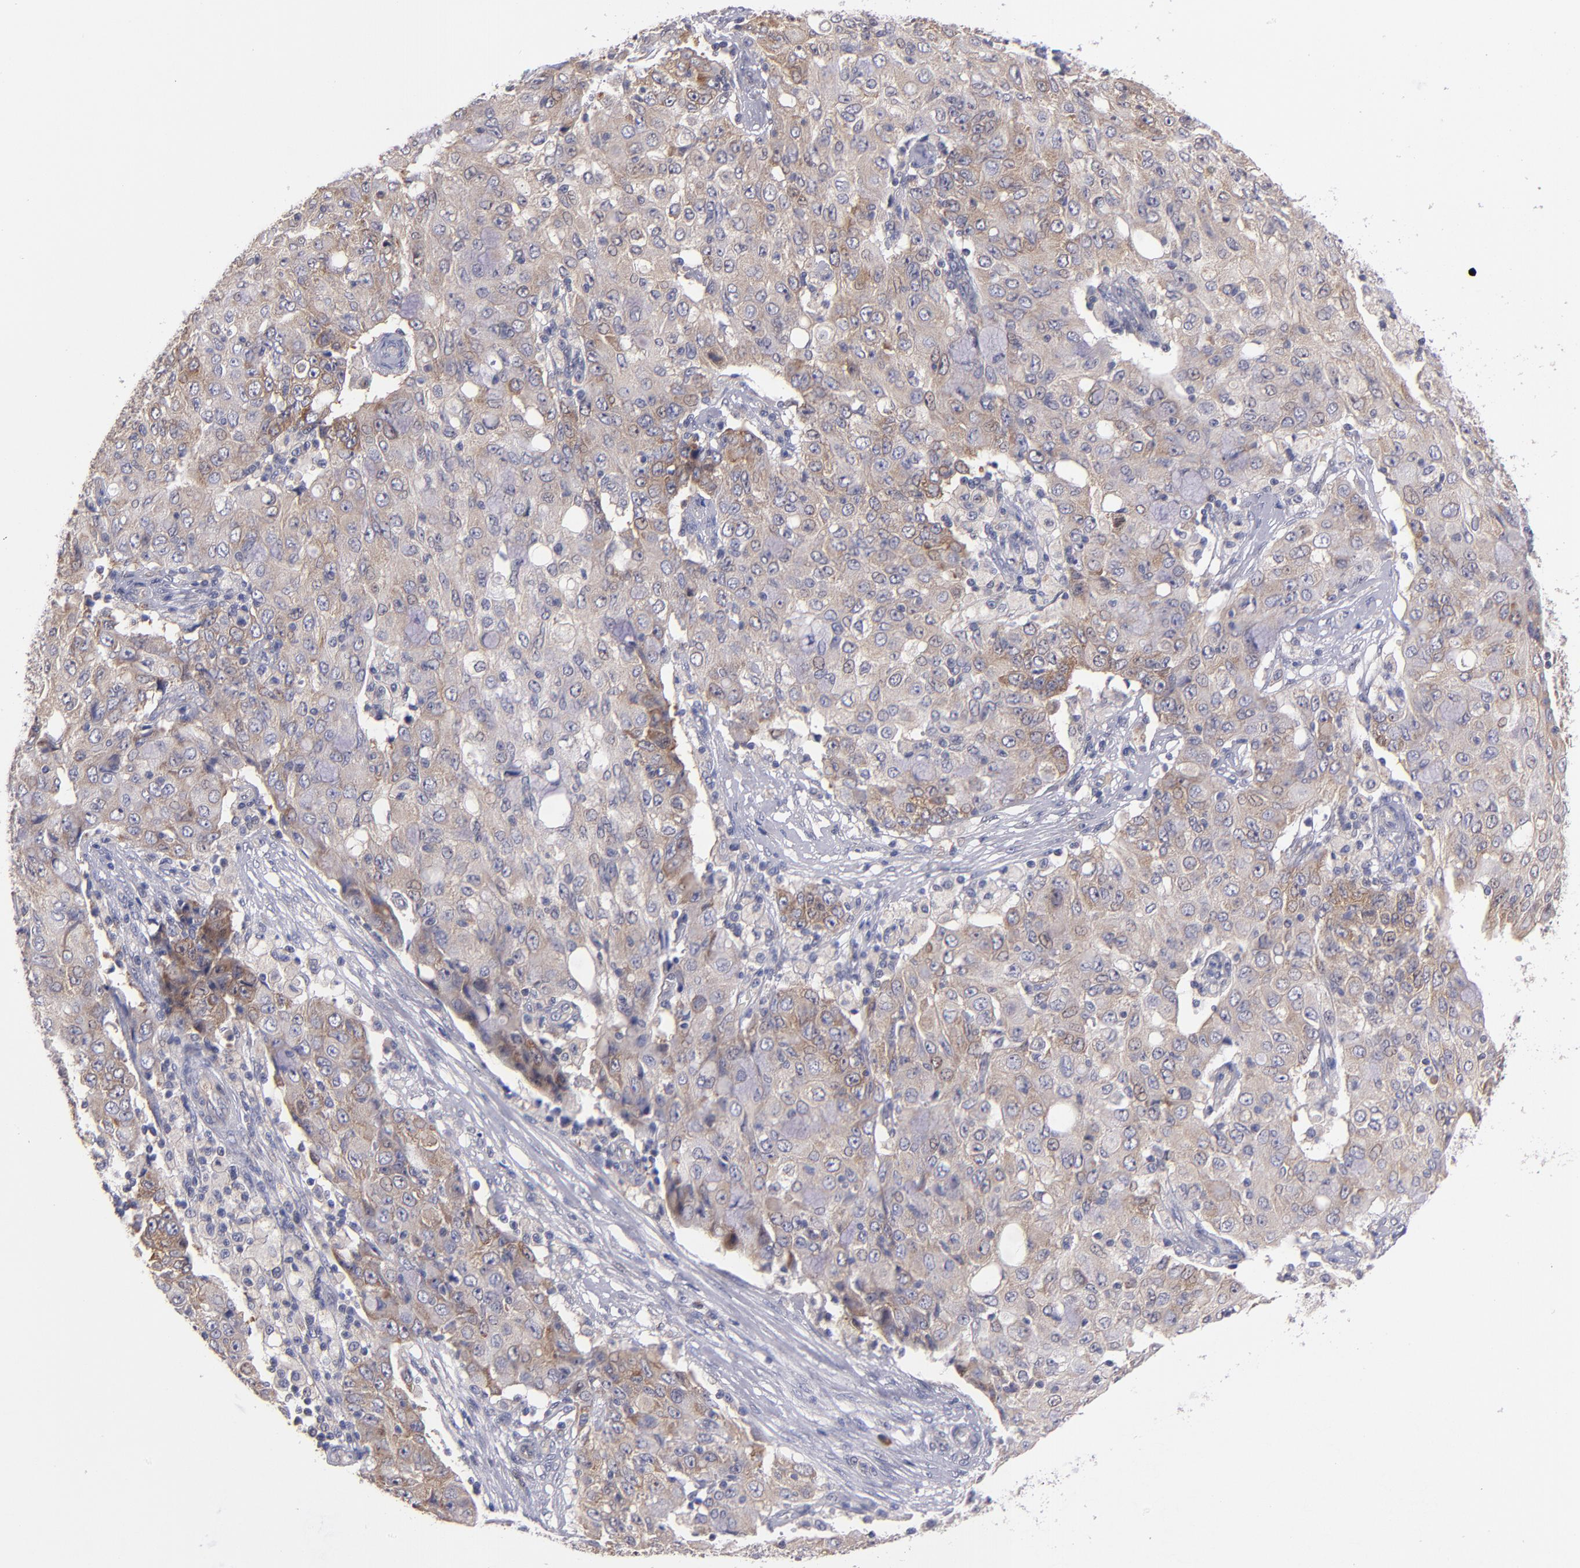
{"staining": {"intensity": "weak", "quantity": ">75%", "location": "cytoplasmic/membranous"}, "tissue": "ovarian cancer", "cell_type": "Tumor cells", "image_type": "cancer", "snomed": [{"axis": "morphology", "description": "Carcinoma, endometroid"}, {"axis": "topography", "description": "Ovary"}], "caption": "DAB immunohistochemical staining of ovarian endometroid carcinoma demonstrates weak cytoplasmic/membranous protein staining in about >75% of tumor cells.", "gene": "EIF3L", "patient": {"sex": "female", "age": 42}}